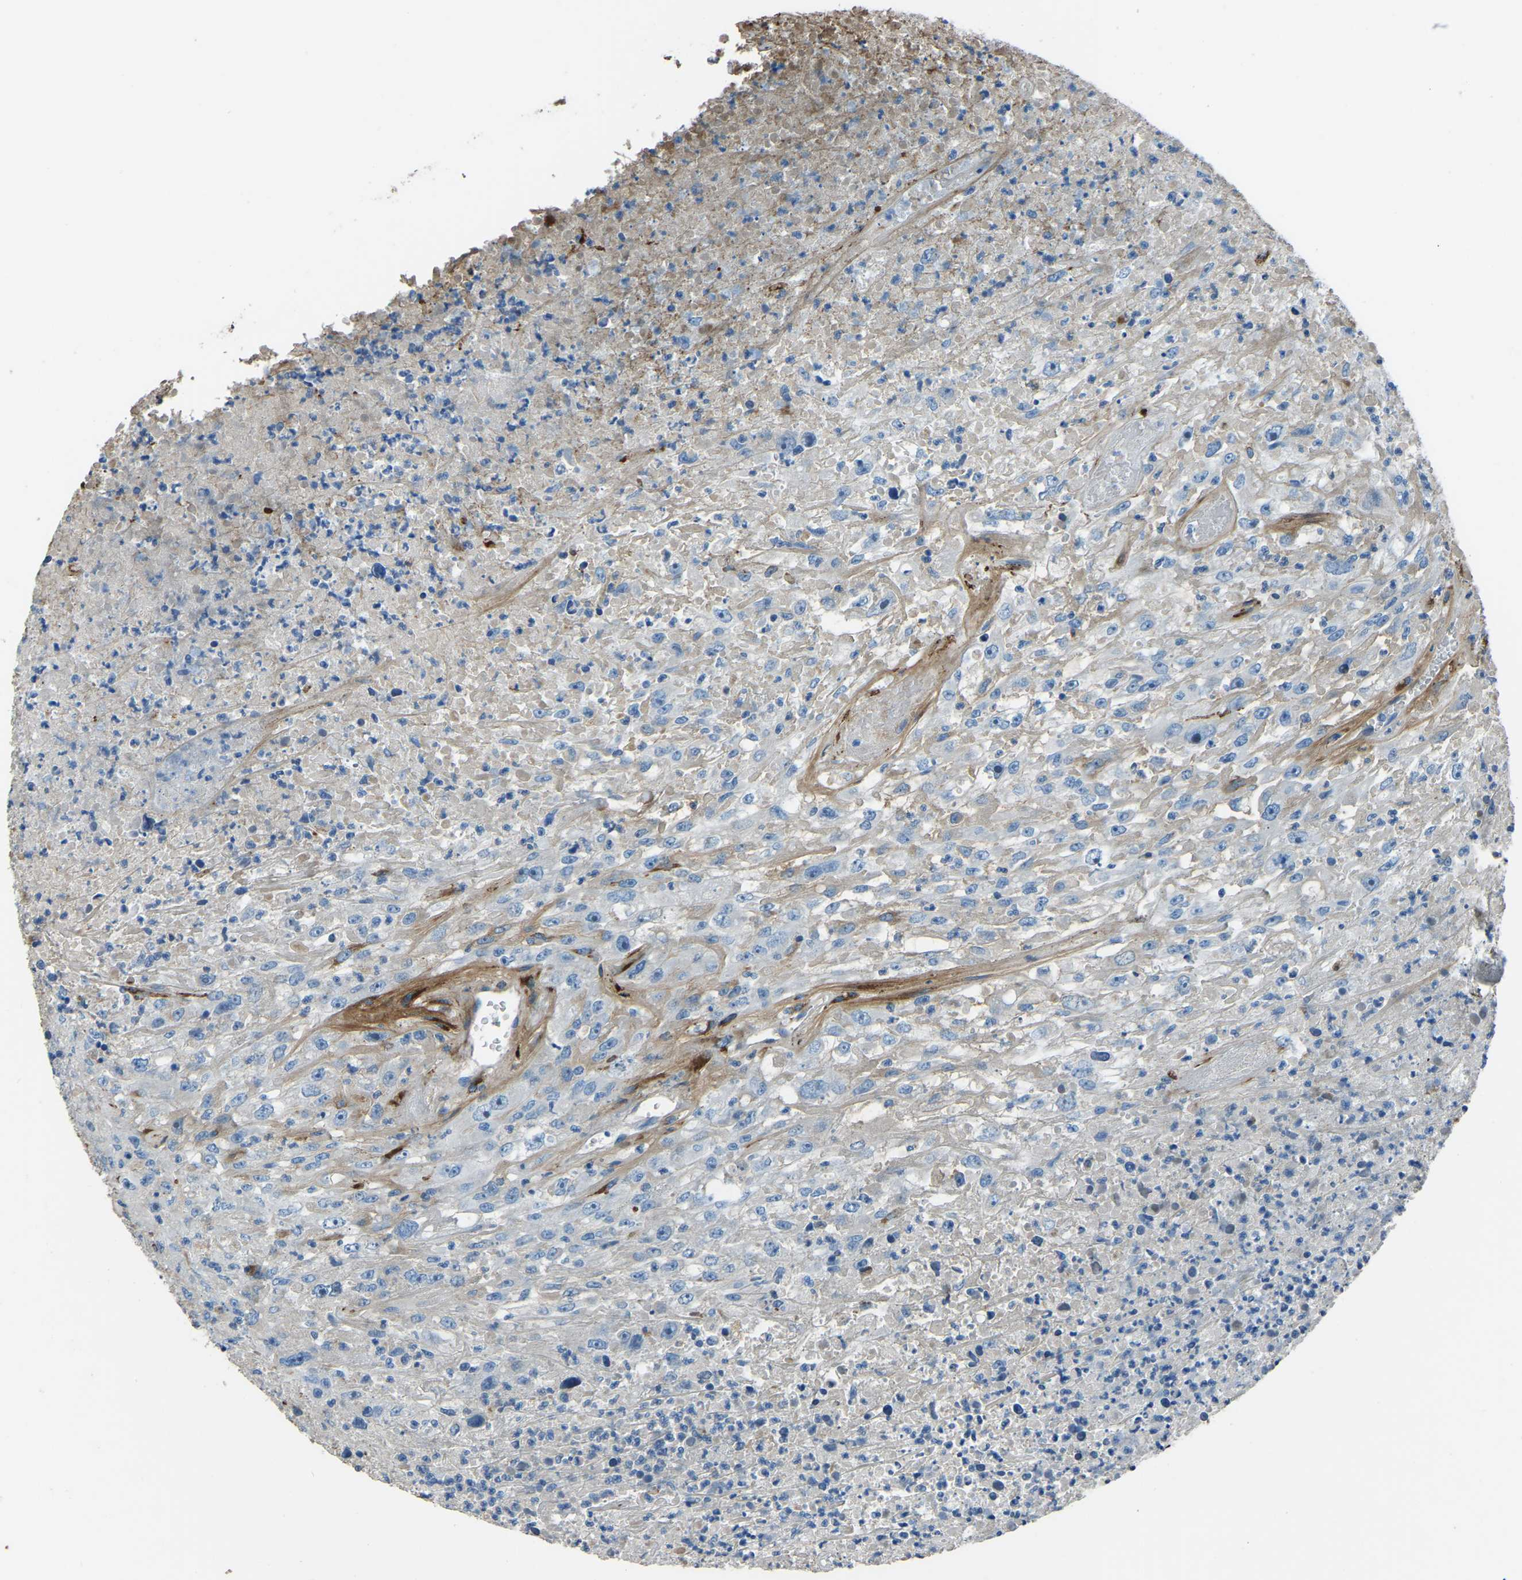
{"staining": {"intensity": "negative", "quantity": "none", "location": "none"}, "tissue": "urothelial cancer", "cell_type": "Tumor cells", "image_type": "cancer", "snomed": [{"axis": "morphology", "description": "Urothelial carcinoma, High grade"}, {"axis": "topography", "description": "Urinary bladder"}], "caption": "A high-resolution histopathology image shows immunohistochemistry (IHC) staining of high-grade urothelial carcinoma, which shows no significant positivity in tumor cells.", "gene": "COL3A1", "patient": {"sex": "male", "age": 46}}